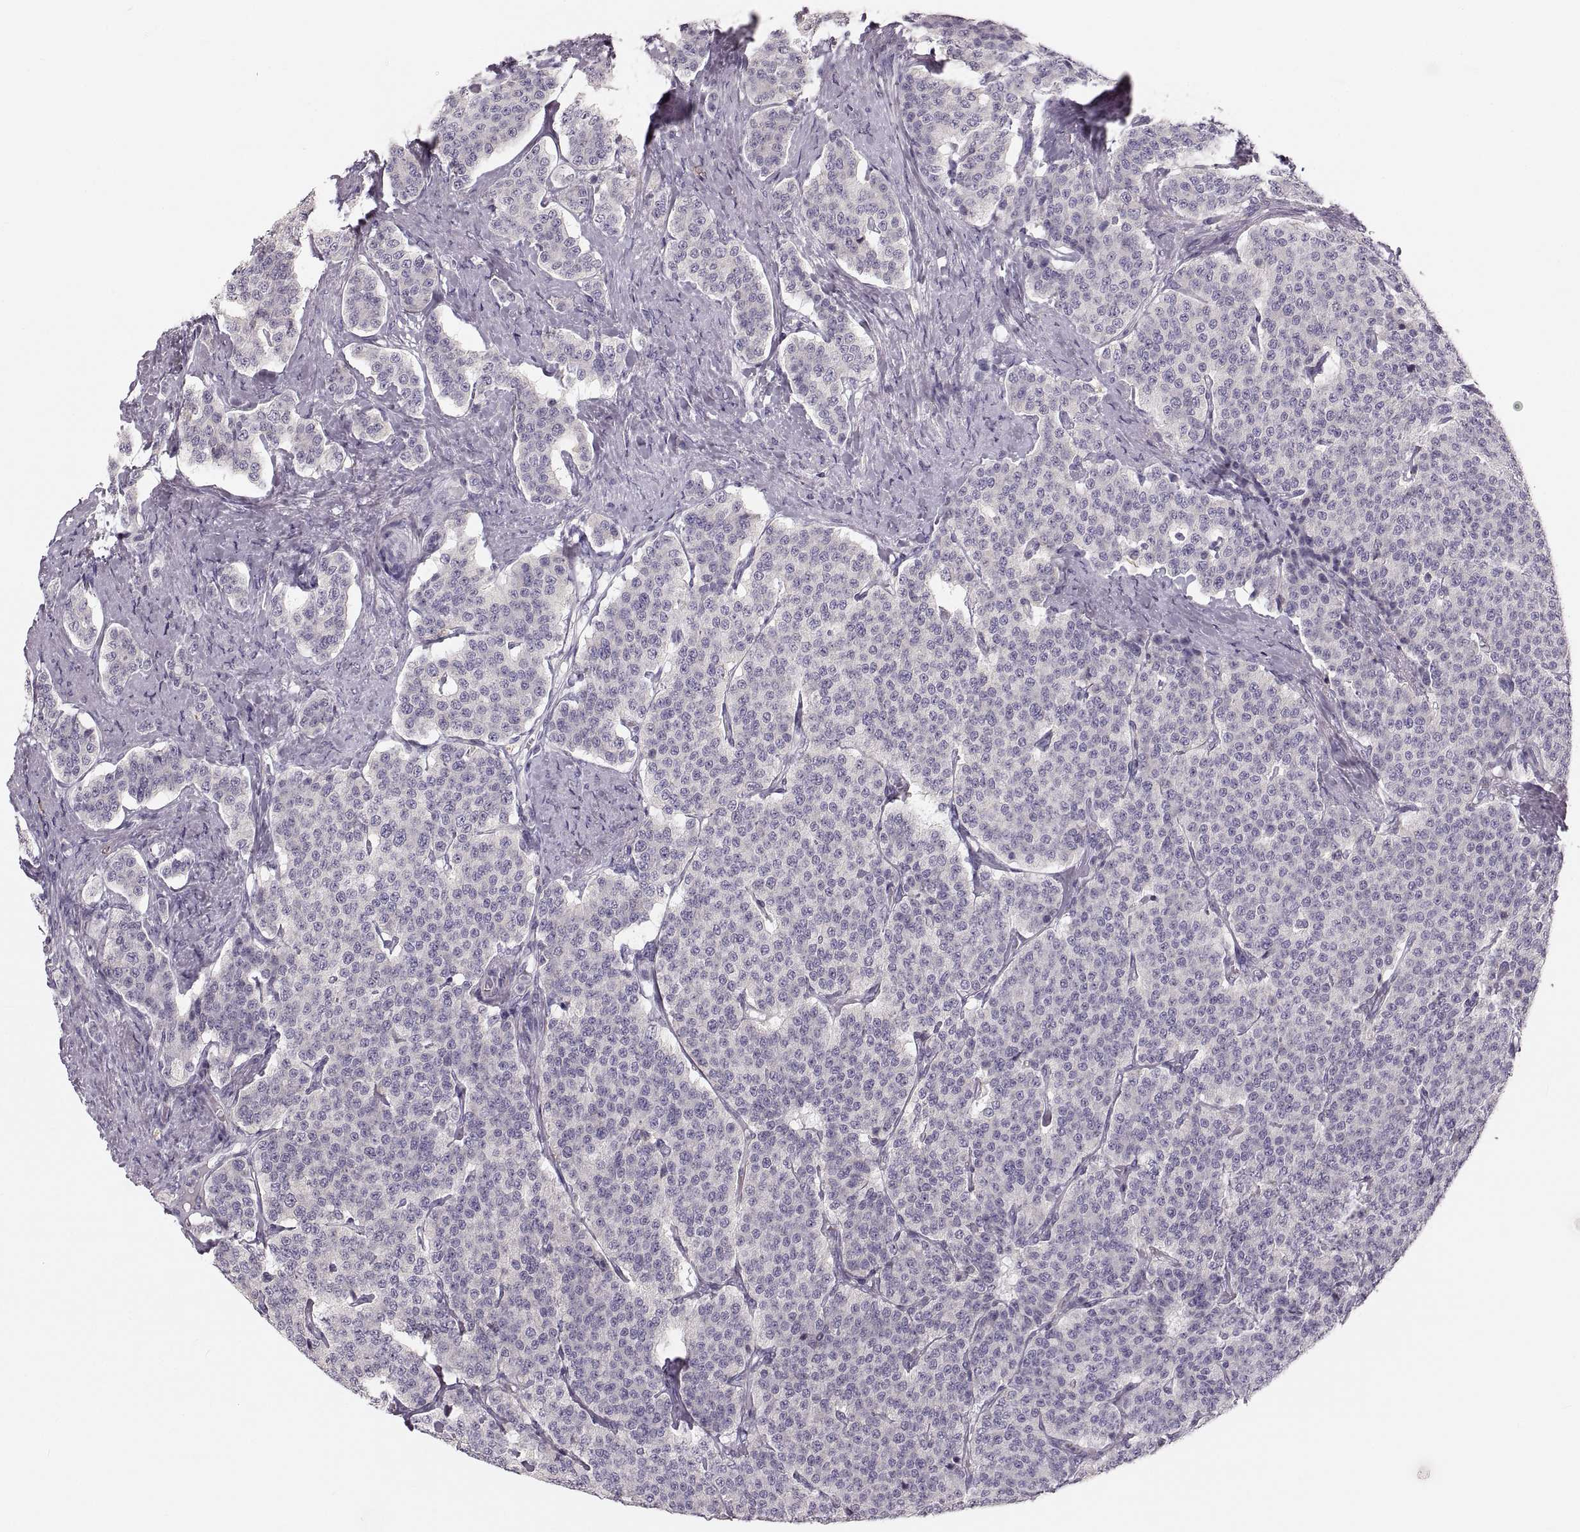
{"staining": {"intensity": "negative", "quantity": "none", "location": "none"}, "tissue": "carcinoid", "cell_type": "Tumor cells", "image_type": "cancer", "snomed": [{"axis": "morphology", "description": "Carcinoid, malignant, NOS"}, {"axis": "topography", "description": "Small intestine"}], "caption": "High power microscopy image of an immunohistochemistry (IHC) histopathology image of malignant carcinoid, revealing no significant staining in tumor cells.", "gene": "RUNDC3A", "patient": {"sex": "female", "age": 58}}